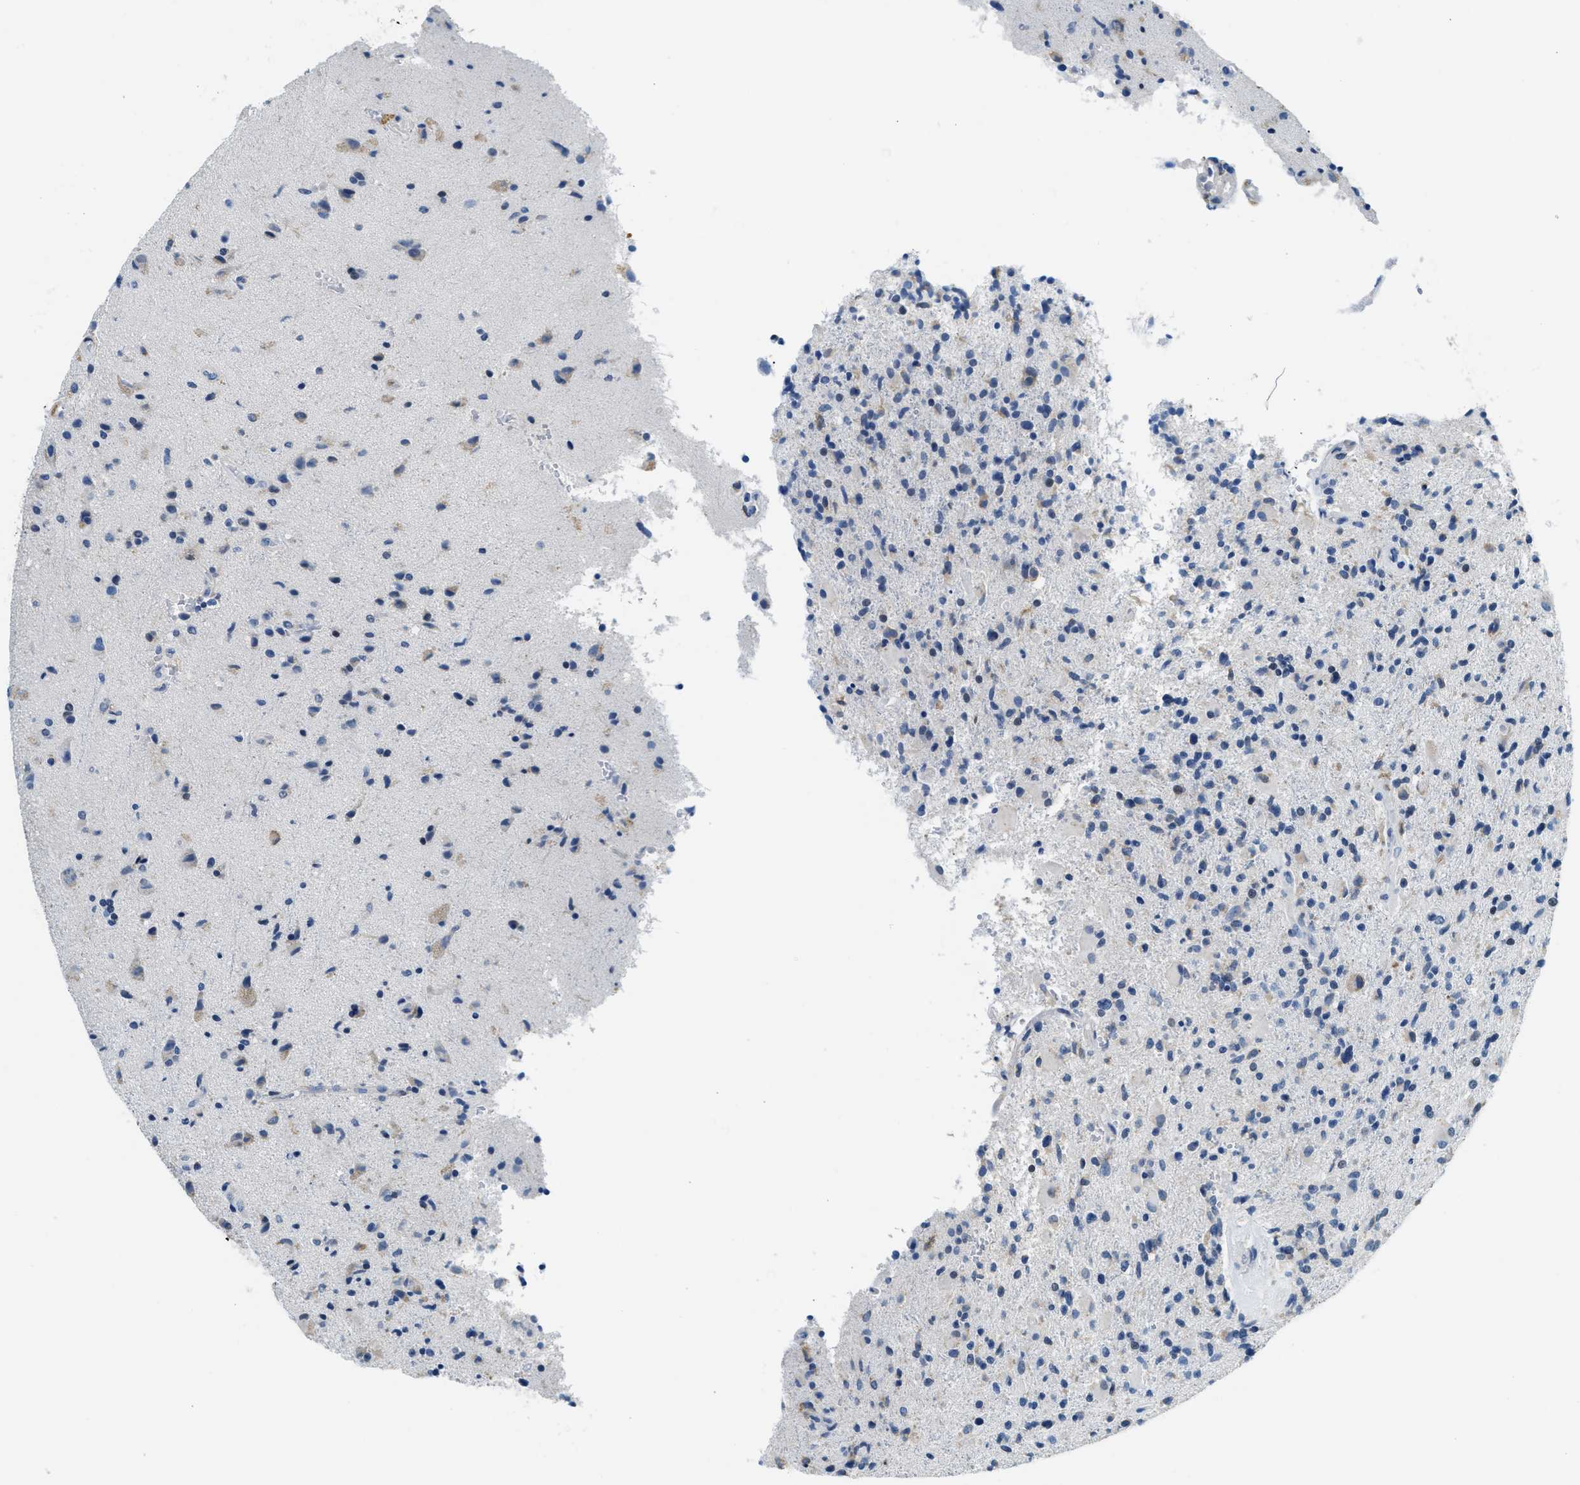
{"staining": {"intensity": "negative", "quantity": "none", "location": "none"}, "tissue": "glioma", "cell_type": "Tumor cells", "image_type": "cancer", "snomed": [{"axis": "morphology", "description": "Glioma, malignant, High grade"}, {"axis": "topography", "description": "Brain"}], "caption": "Tumor cells show no significant protein expression in glioma.", "gene": "CLDN18", "patient": {"sex": "male", "age": 72}}